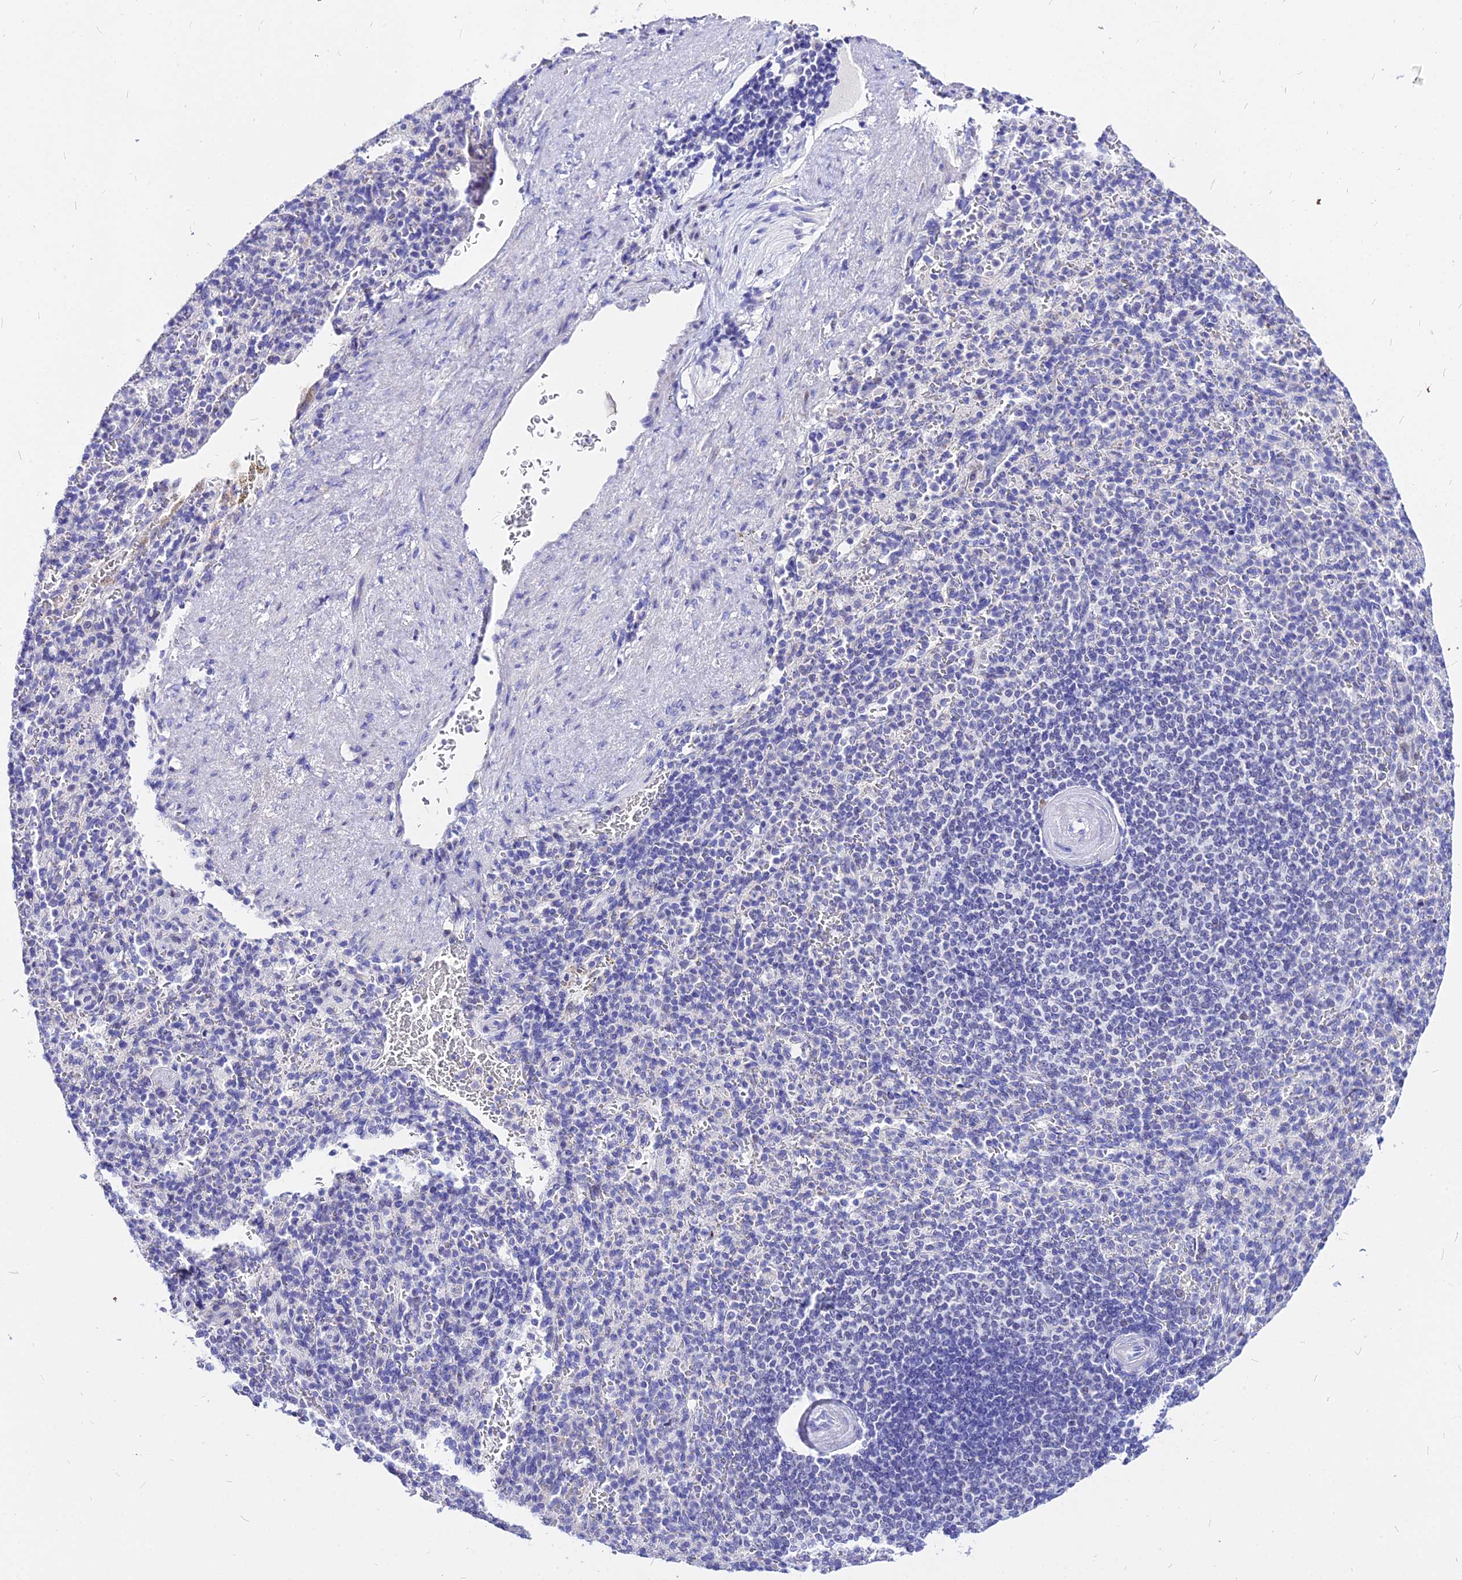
{"staining": {"intensity": "negative", "quantity": "none", "location": "none"}, "tissue": "spleen", "cell_type": "Cells in red pulp", "image_type": "normal", "snomed": [{"axis": "morphology", "description": "Normal tissue, NOS"}, {"axis": "topography", "description": "Spleen"}], "caption": "Immunohistochemistry (IHC) of benign human spleen reveals no staining in cells in red pulp.", "gene": "CARD18", "patient": {"sex": "female", "age": 74}}